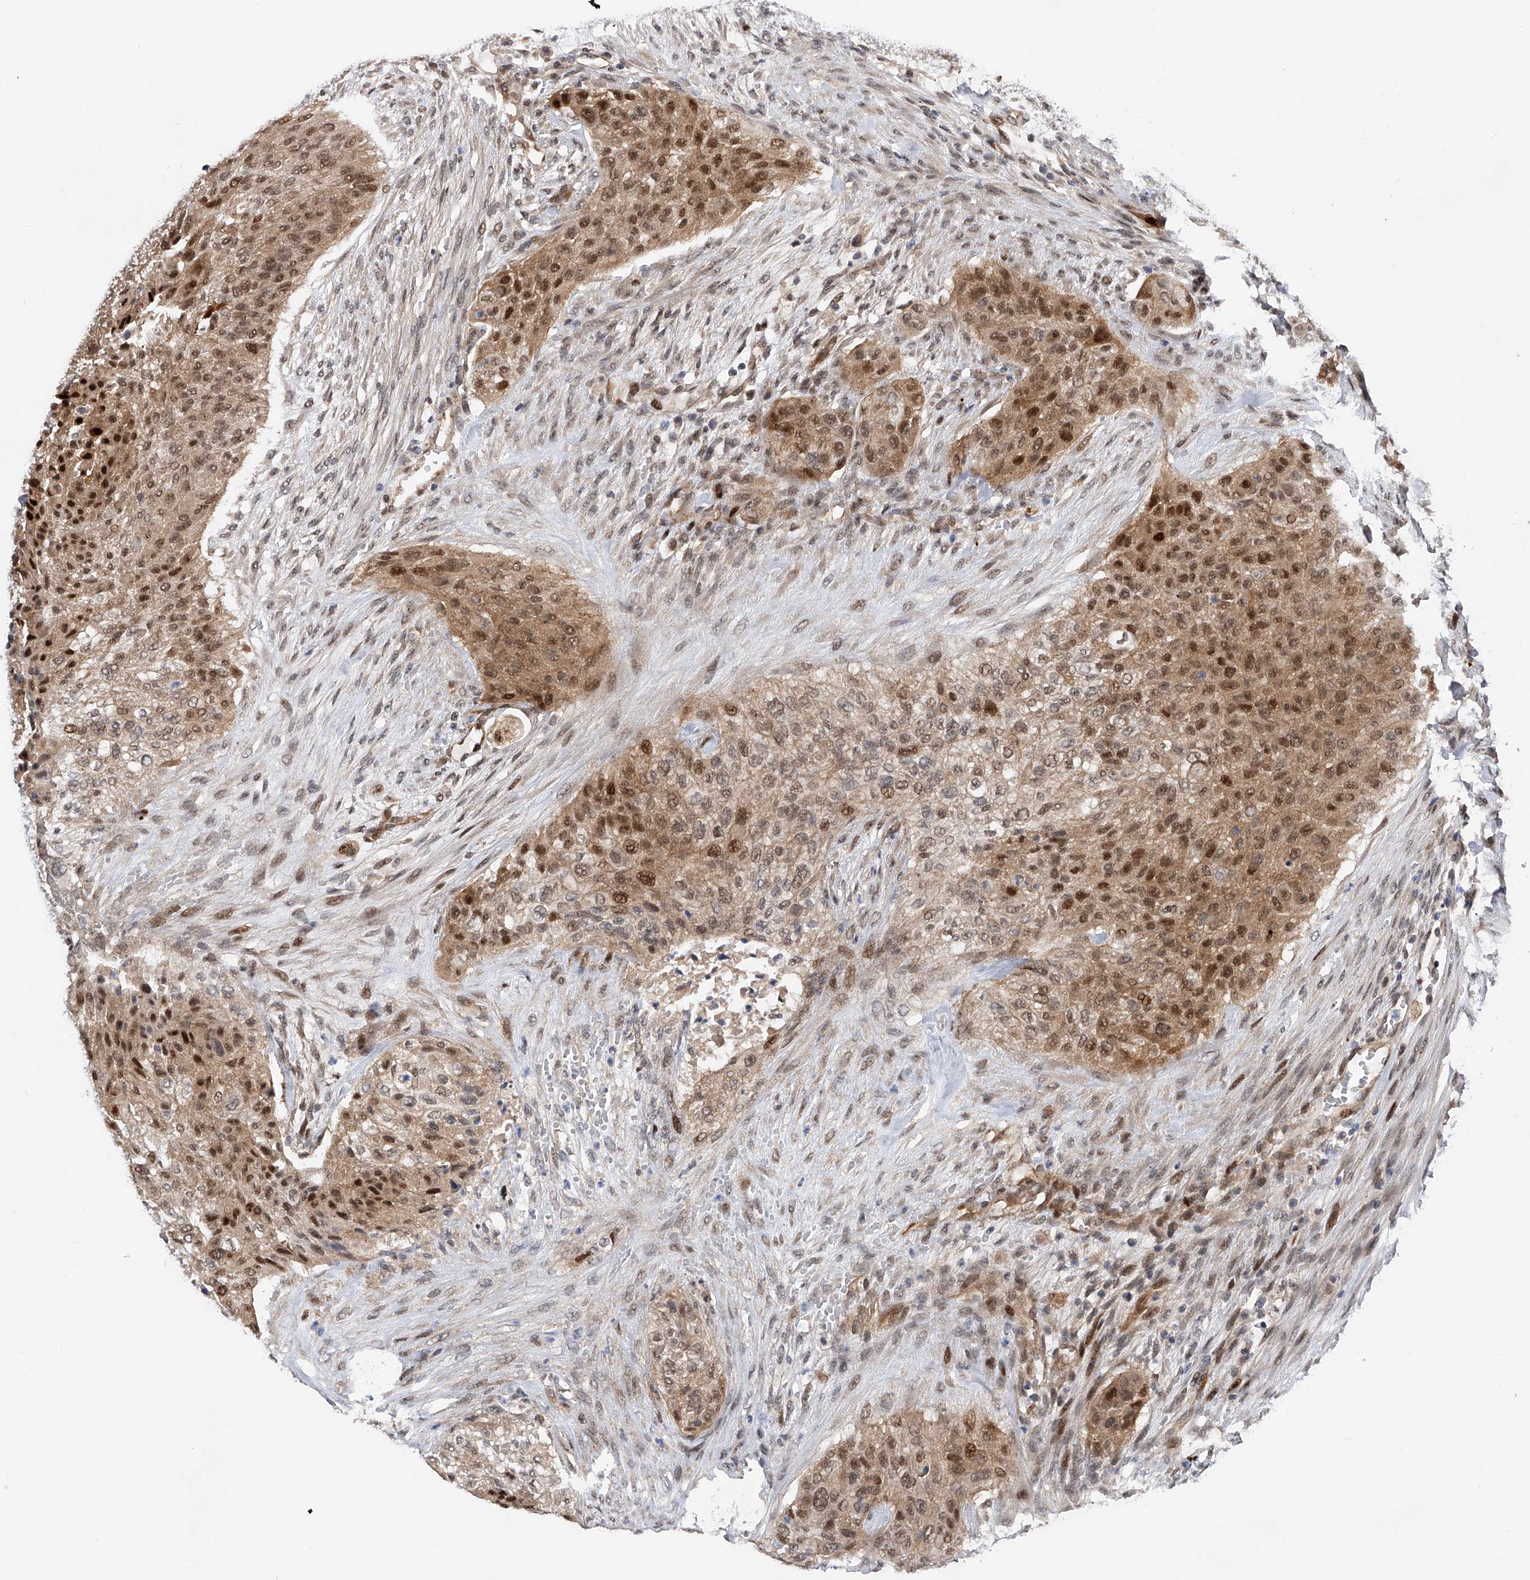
{"staining": {"intensity": "moderate", "quantity": ">75%", "location": "cytoplasmic/membranous,nuclear"}, "tissue": "urothelial cancer", "cell_type": "Tumor cells", "image_type": "cancer", "snomed": [{"axis": "morphology", "description": "Urothelial carcinoma, High grade"}, {"axis": "topography", "description": "Urinary bladder"}], "caption": "Urothelial cancer was stained to show a protein in brown. There is medium levels of moderate cytoplasmic/membranous and nuclear positivity in approximately >75% of tumor cells.", "gene": "RWDD2A", "patient": {"sex": "male", "age": 35}}